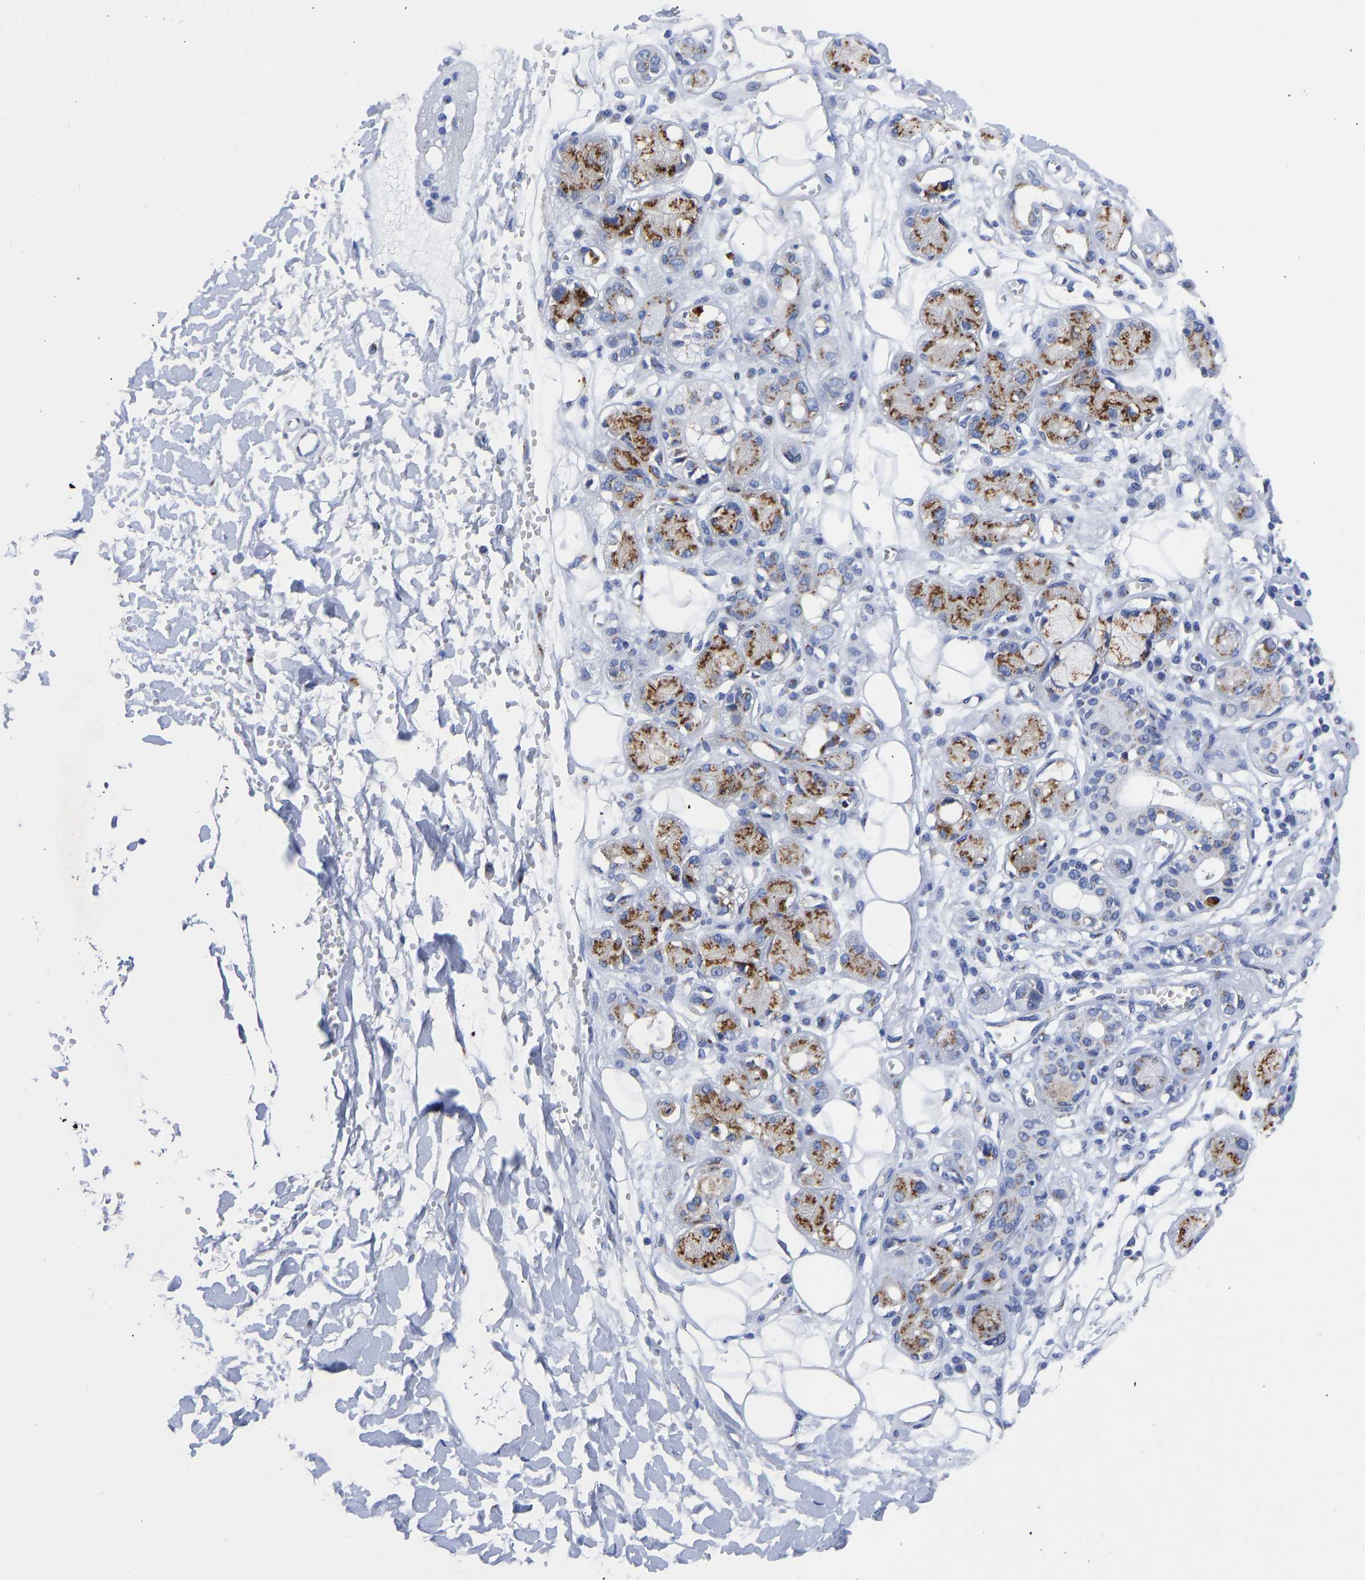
{"staining": {"intensity": "negative", "quantity": "none", "location": "none"}, "tissue": "adipose tissue", "cell_type": "Adipocytes", "image_type": "normal", "snomed": [{"axis": "morphology", "description": "Normal tissue, NOS"}, {"axis": "morphology", "description": "Inflammation, NOS"}, {"axis": "topography", "description": "Salivary gland"}, {"axis": "topography", "description": "Peripheral nerve tissue"}], "caption": "Immunohistochemistry of unremarkable human adipose tissue displays no staining in adipocytes.", "gene": "TMEM87A", "patient": {"sex": "female", "age": 75}}